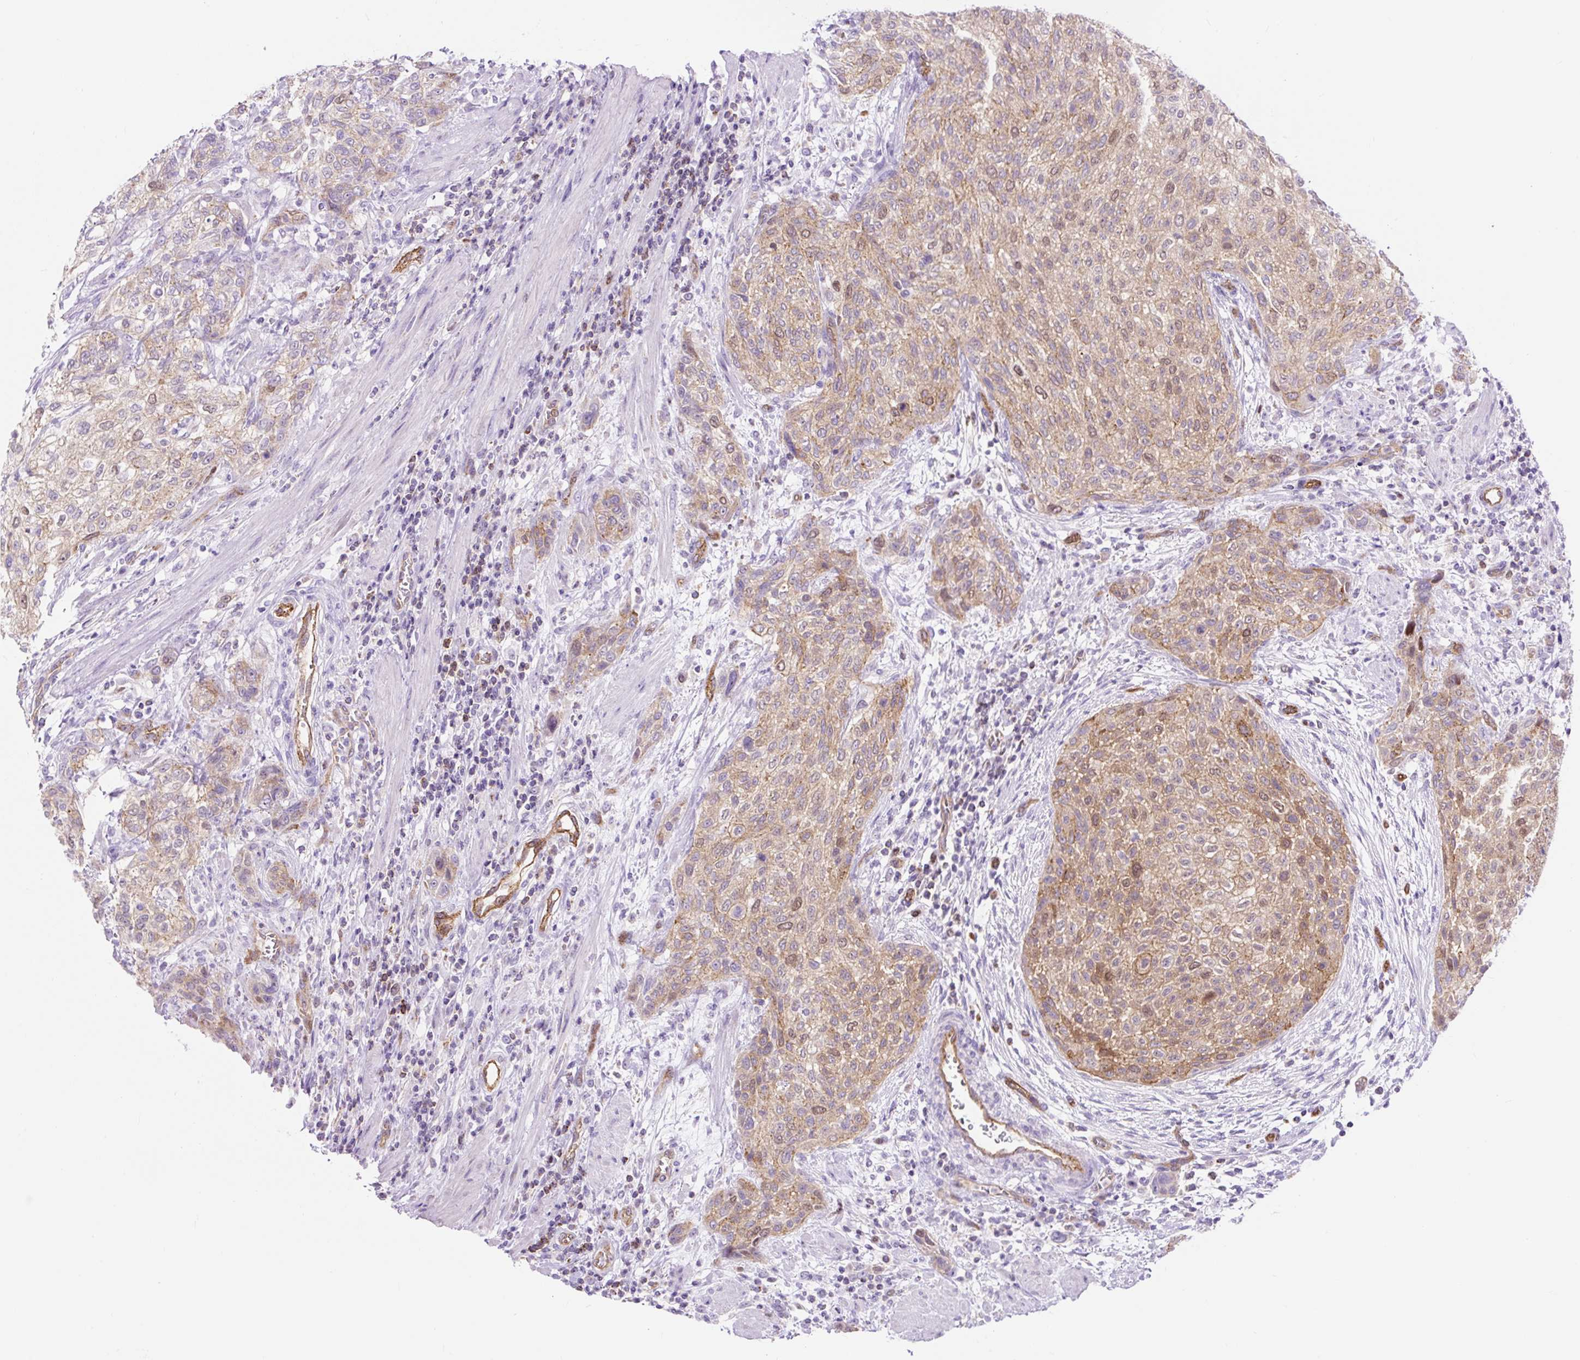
{"staining": {"intensity": "weak", "quantity": ">75%", "location": "cytoplasmic/membranous"}, "tissue": "urothelial cancer", "cell_type": "Tumor cells", "image_type": "cancer", "snomed": [{"axis": "morphology", "description": "Urothelial carcinoma, High grade"}, {"axis": "topography", "description": "Urinary bladder"}], "caption": "Immunohistochemical staining of human urothelial cancer exhibits weak cytoplasmic/membranous protein positivity in approximately >75% of tumor cells.", "gene": "HIP1R", "patient": {"sex": "male", "age": 35}}